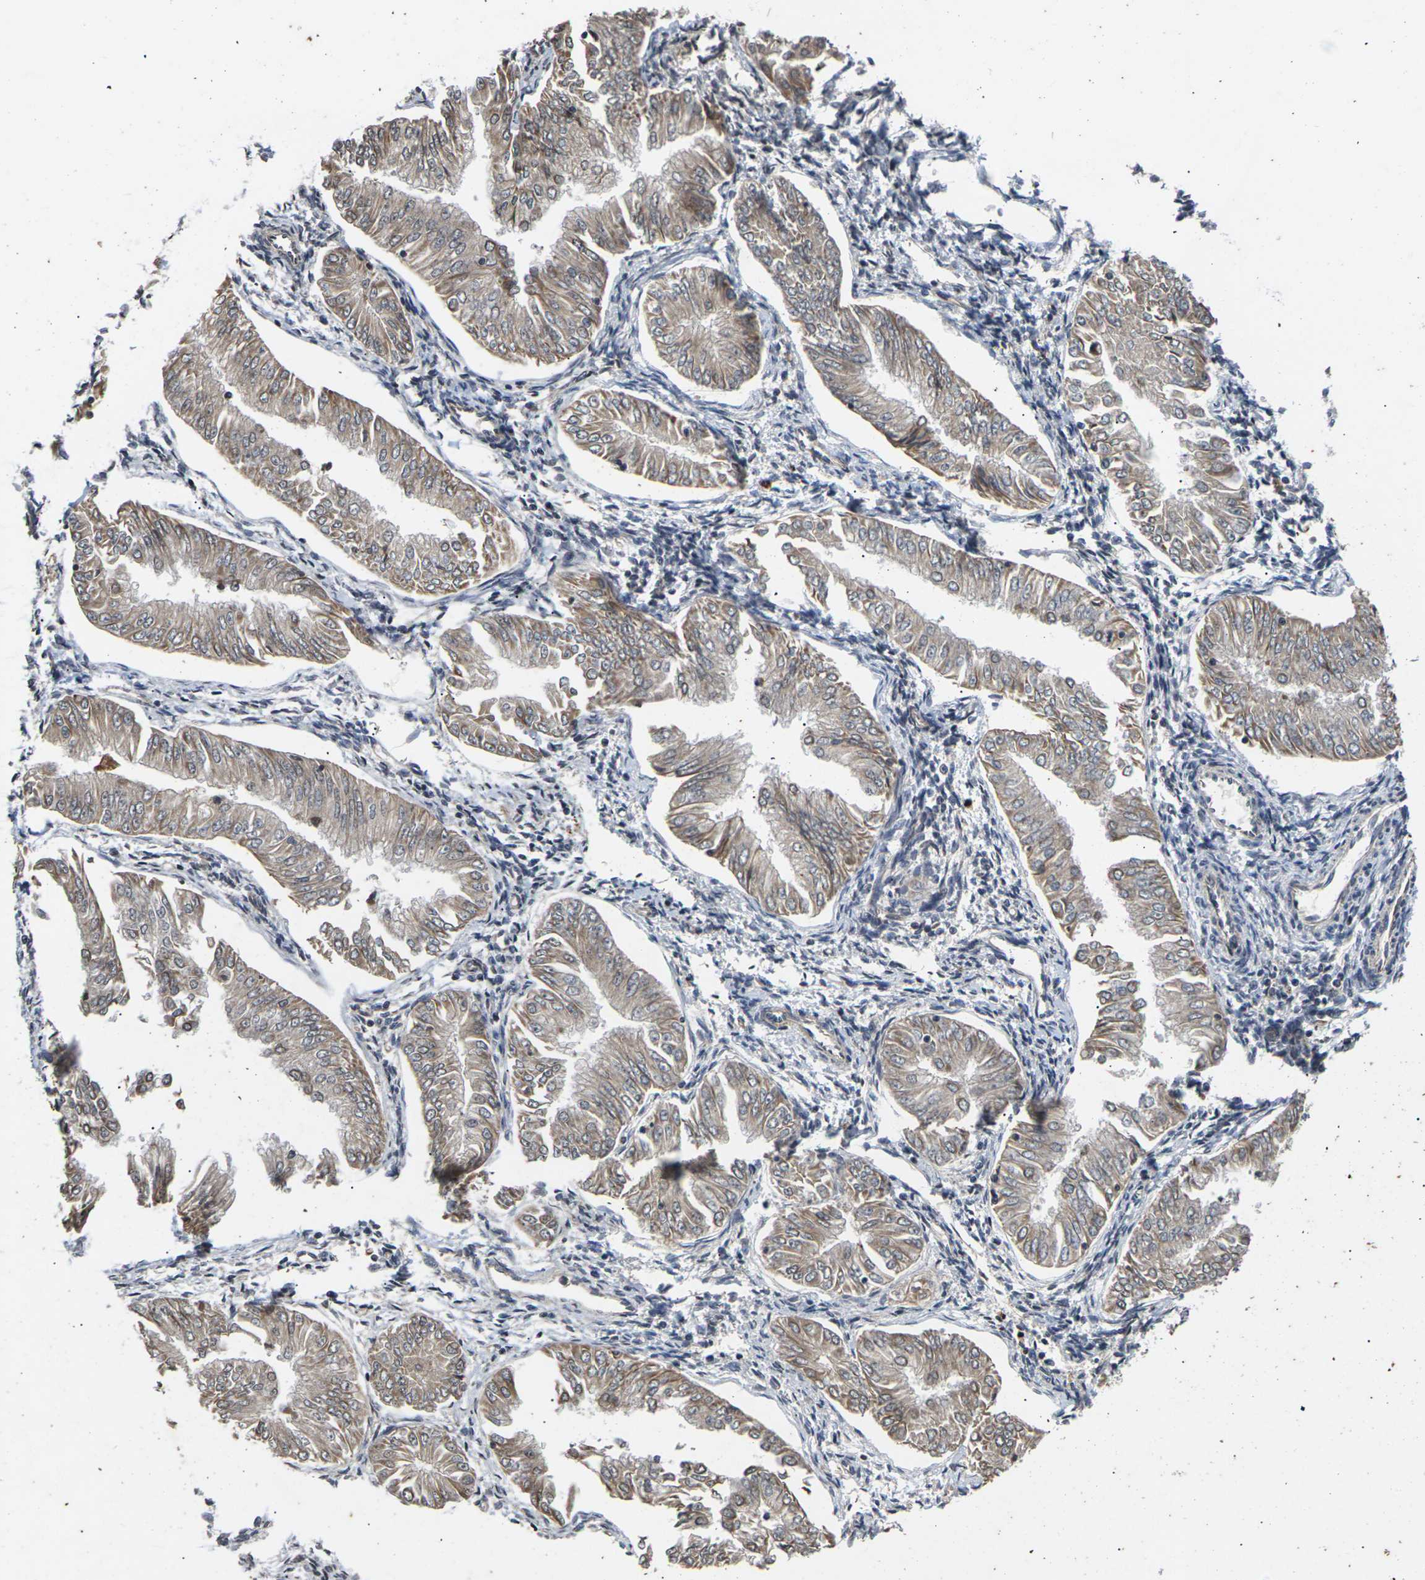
{"staining": {"intensity": "moderate", "quantity": ">75%", "location": "cytoplasmic/membranous"}, "tissue": "endometrial cancer", "cell_type": "Tumor cells", "image_type": "cancer", "snomed": [{"axis": "morphology", "description": "Adenocarcinoma, NOS"}, {"axis": "topography", "description": "Endometrium"}], "caption": "Immunohistochemical staining of human endometrial cancer (adenocarcinoma) exhibits medium levels of moderate cytoplasmic/membranous staining in approximately >75% of tumor cells. (Stains: DAB (3,3'-diaminobenzidine) in brown, nuclei in blue, Microscopy: brightfield microscopy at high magnification).", "gene": "DKK2", "patient": {"sex": "female", "age": 53}}